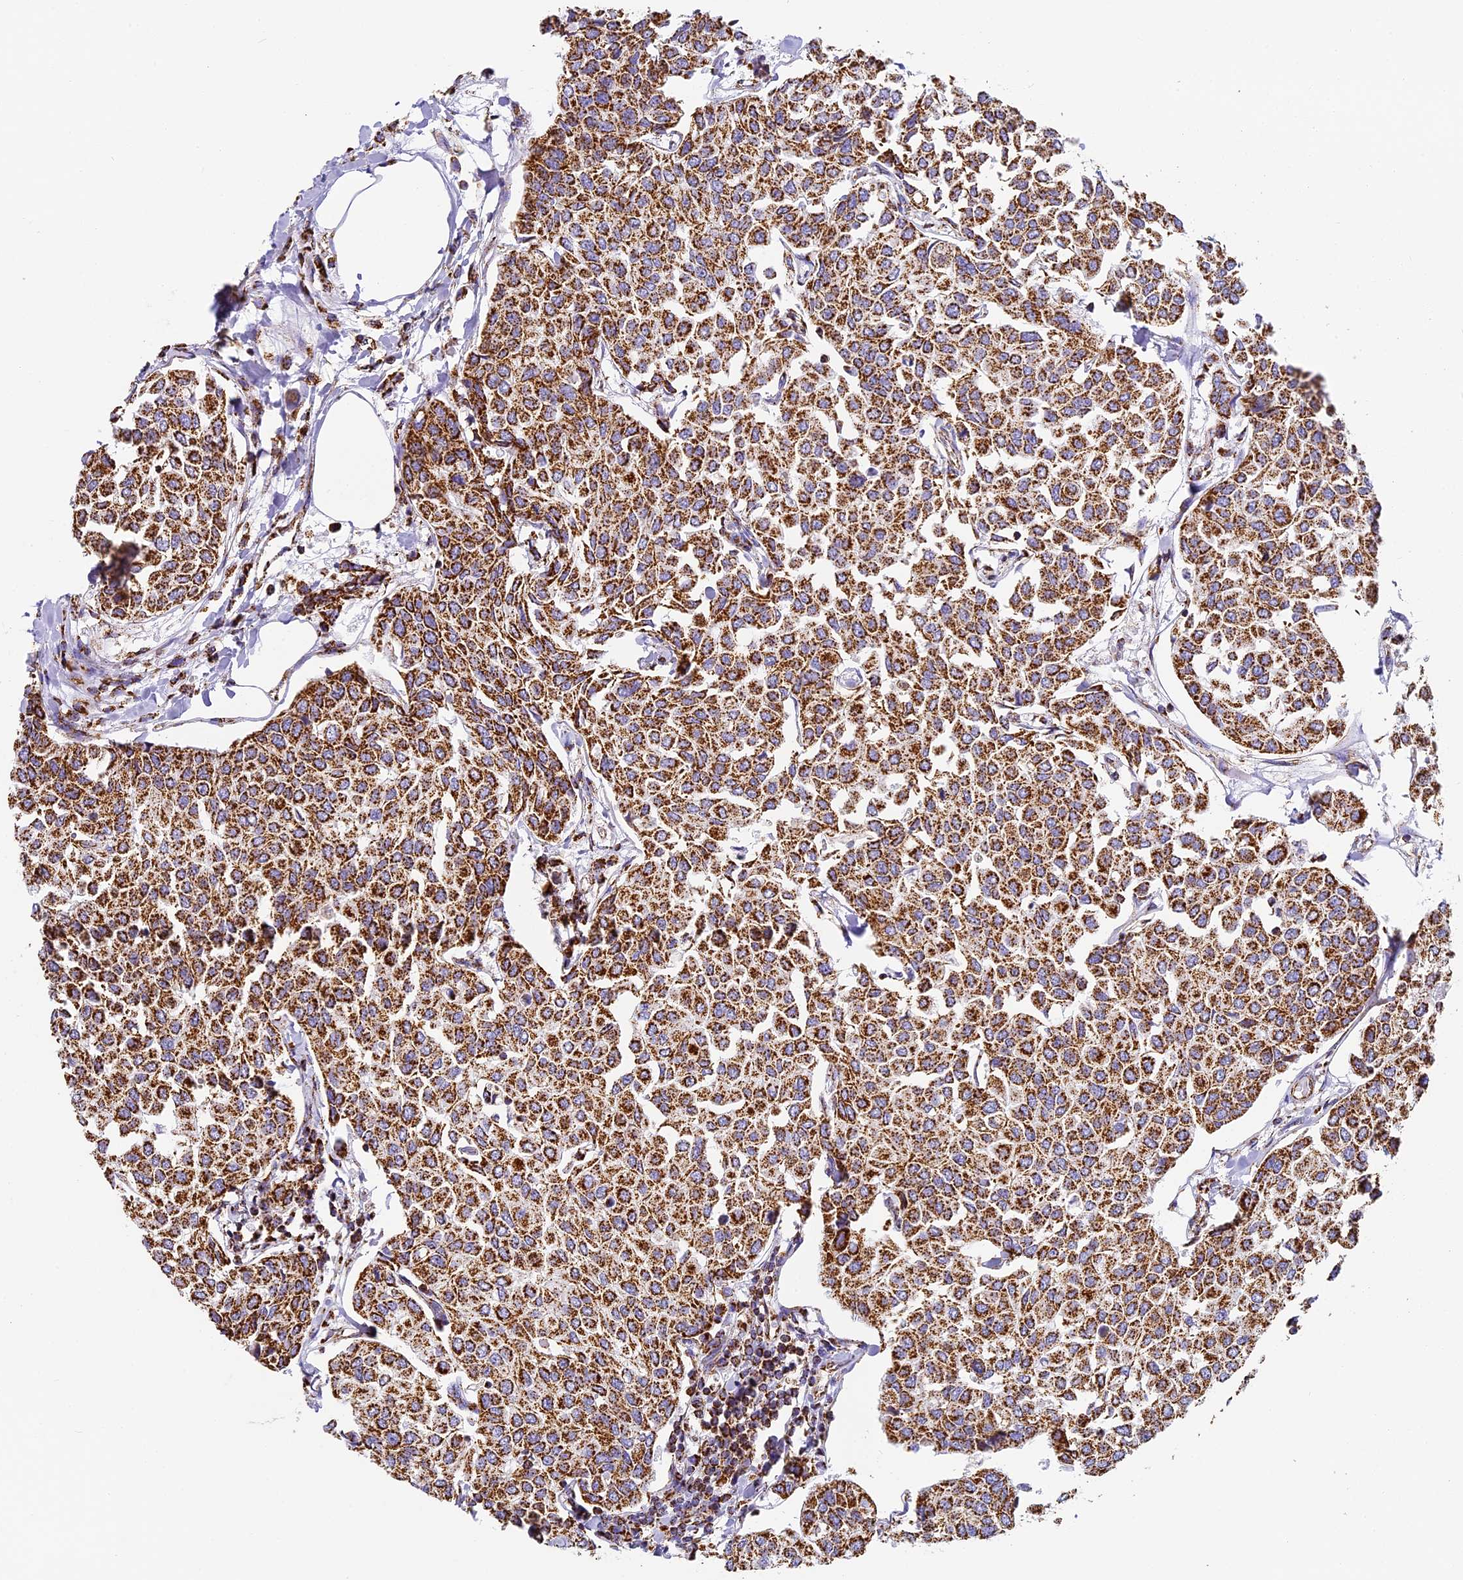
{"staining": {"intensity": "moderate", "quantity": ">75%", "location": "cytoplasmic/membranous"}, "tissue": "breast cancer", "cell_type": "Tumor cells", "image_type": "cancer", "snomed": [{"axis": "morphology", "description": "Duct carcinoma"}, {"axis": "topography", "description": "Breast"}], "caption": "IHC micrograph of neoplastic tissue: human breast cancer (intraductal carcinoma) stained using immunohistochemistry (IHC) displays medium levels of moderate protein expression localized specifically in the cytoplasmic/membranous of tumor cells, appearing as a cytoplasmic/membranous brown color.", "gene": "STK17A", "patient": {"sex": "female", "age": 55}}